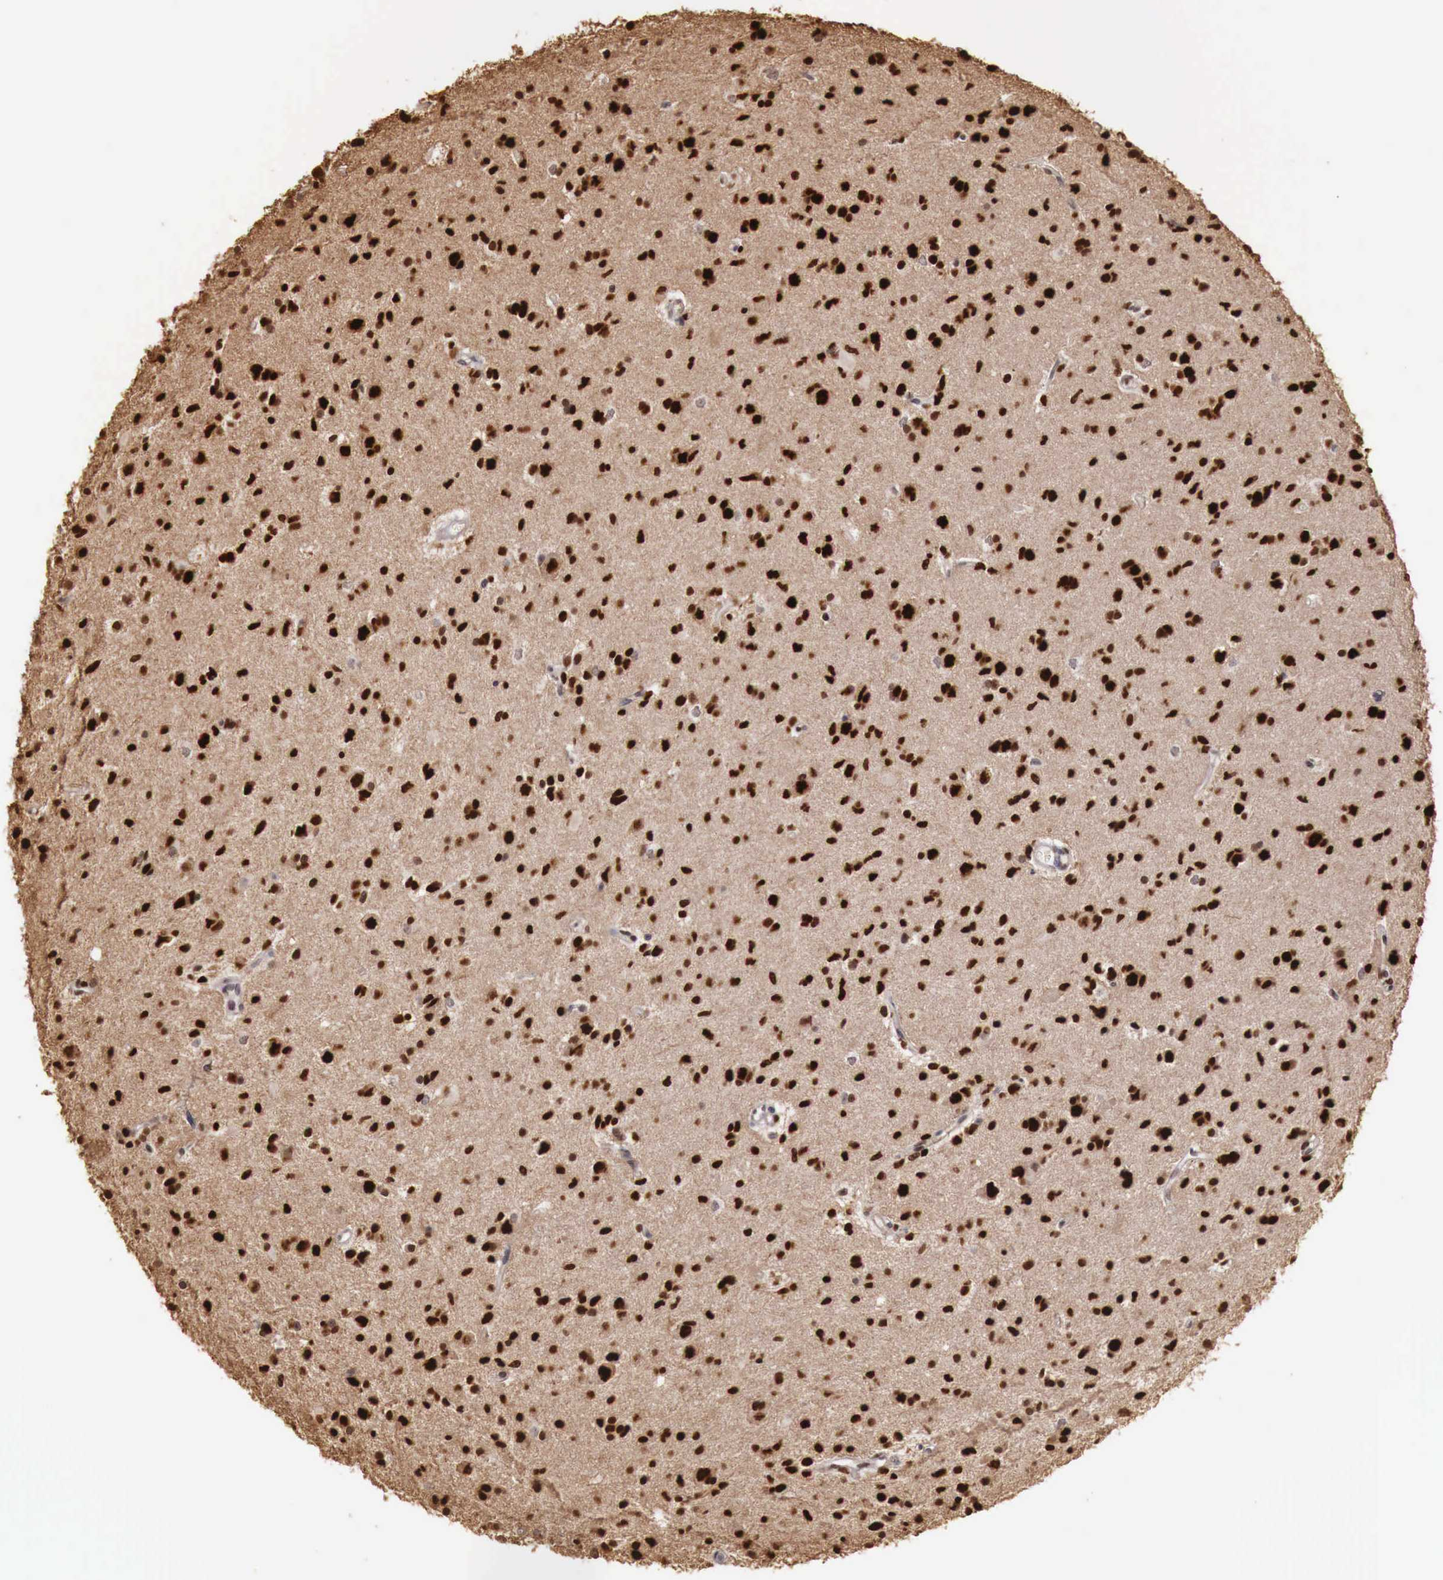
{"staining": {"intensity": "strong", "quantity": ">75%", "location": "nuclear"}, "tissue": "glioma", "cell_type": "Tumor cells", "image_type": "cancer", "snomed": [{"axis": "morphology", "description": "Glioma, malignant, Low grade"}, {"axis": "topography", "description": "Brain"}], "caption": "Strong nuclear protein expression is appreciated in about >75% of tumor cells in malignant glioma (low-grade).", "gene": "KHDRBS2", "patient": {"sex": "female", "age": 46}}